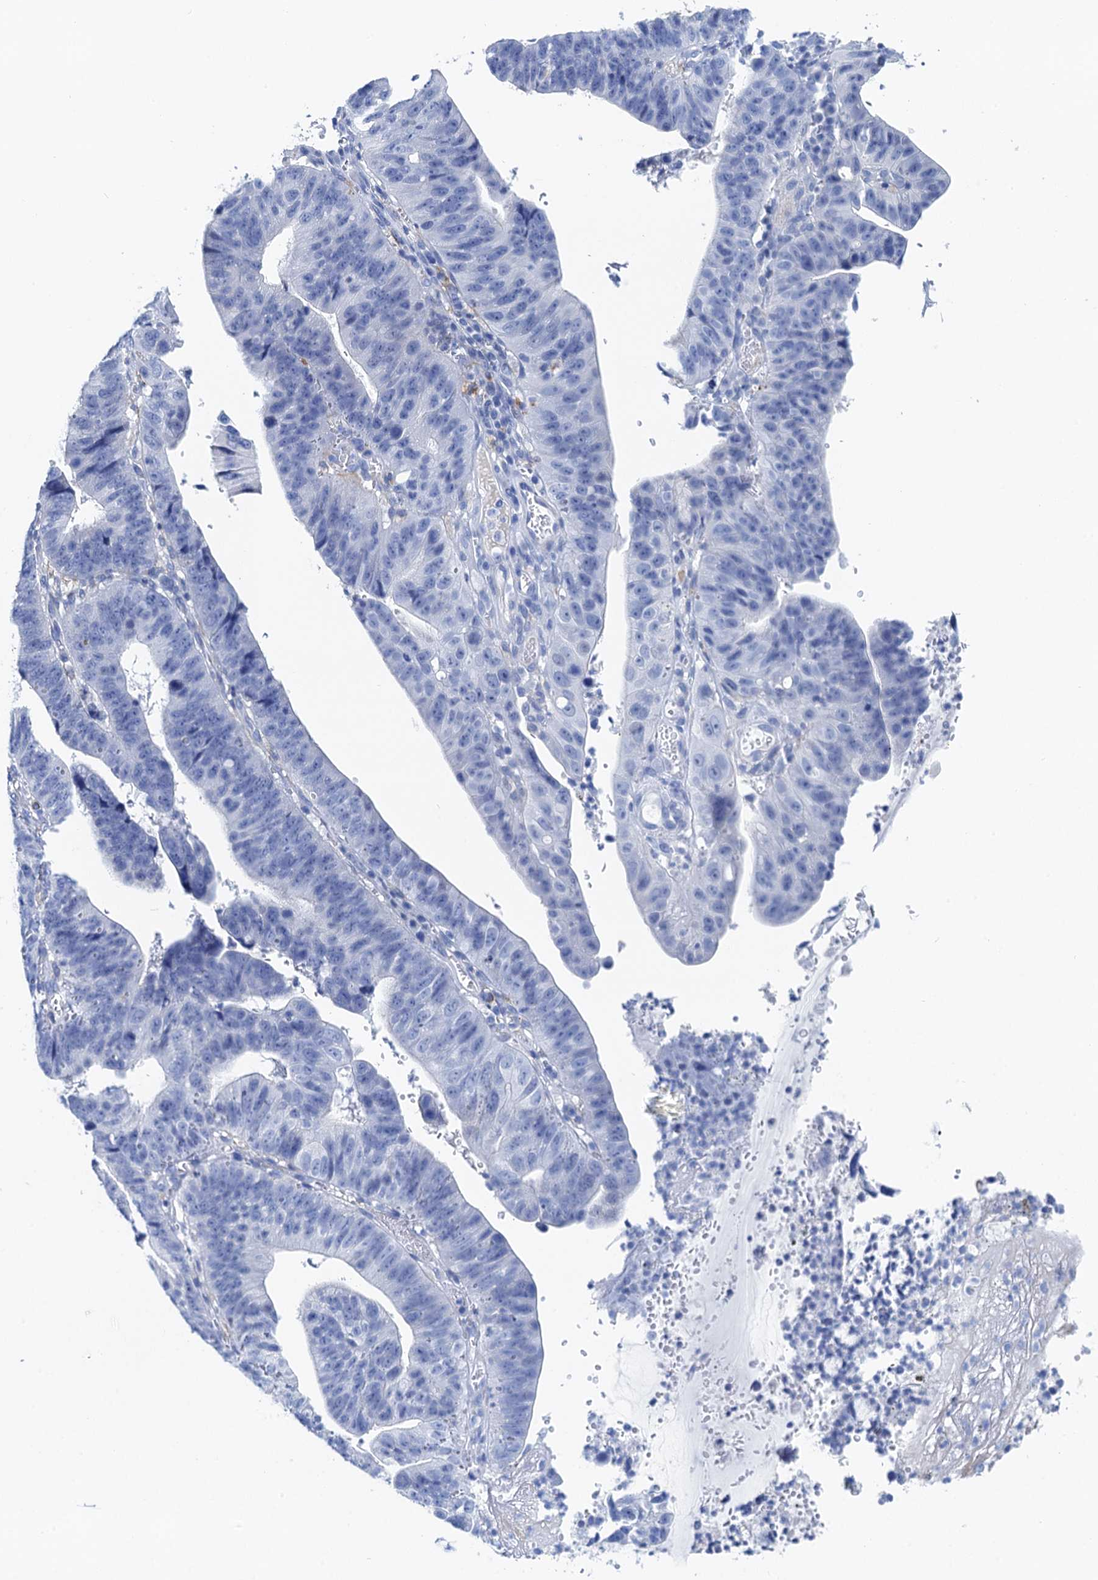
{"staining": {"intensity": "negative", "quantity": "none", "location": "none"}, "tissue": "stomach cancer", "cell_type": "Tumor cells", "image_type": "cancer", "snomed": [{"axis": "morphology", "description": "Adenocarcinoma, NOS"}, {"axis": "topography", "description": "Stomach"}], "caption": "Protein analysis of stomach cancer displays no significant staining in tumor cells.", "gene": "NLRP10", "patient": {"sex": "male", "age": 59}}